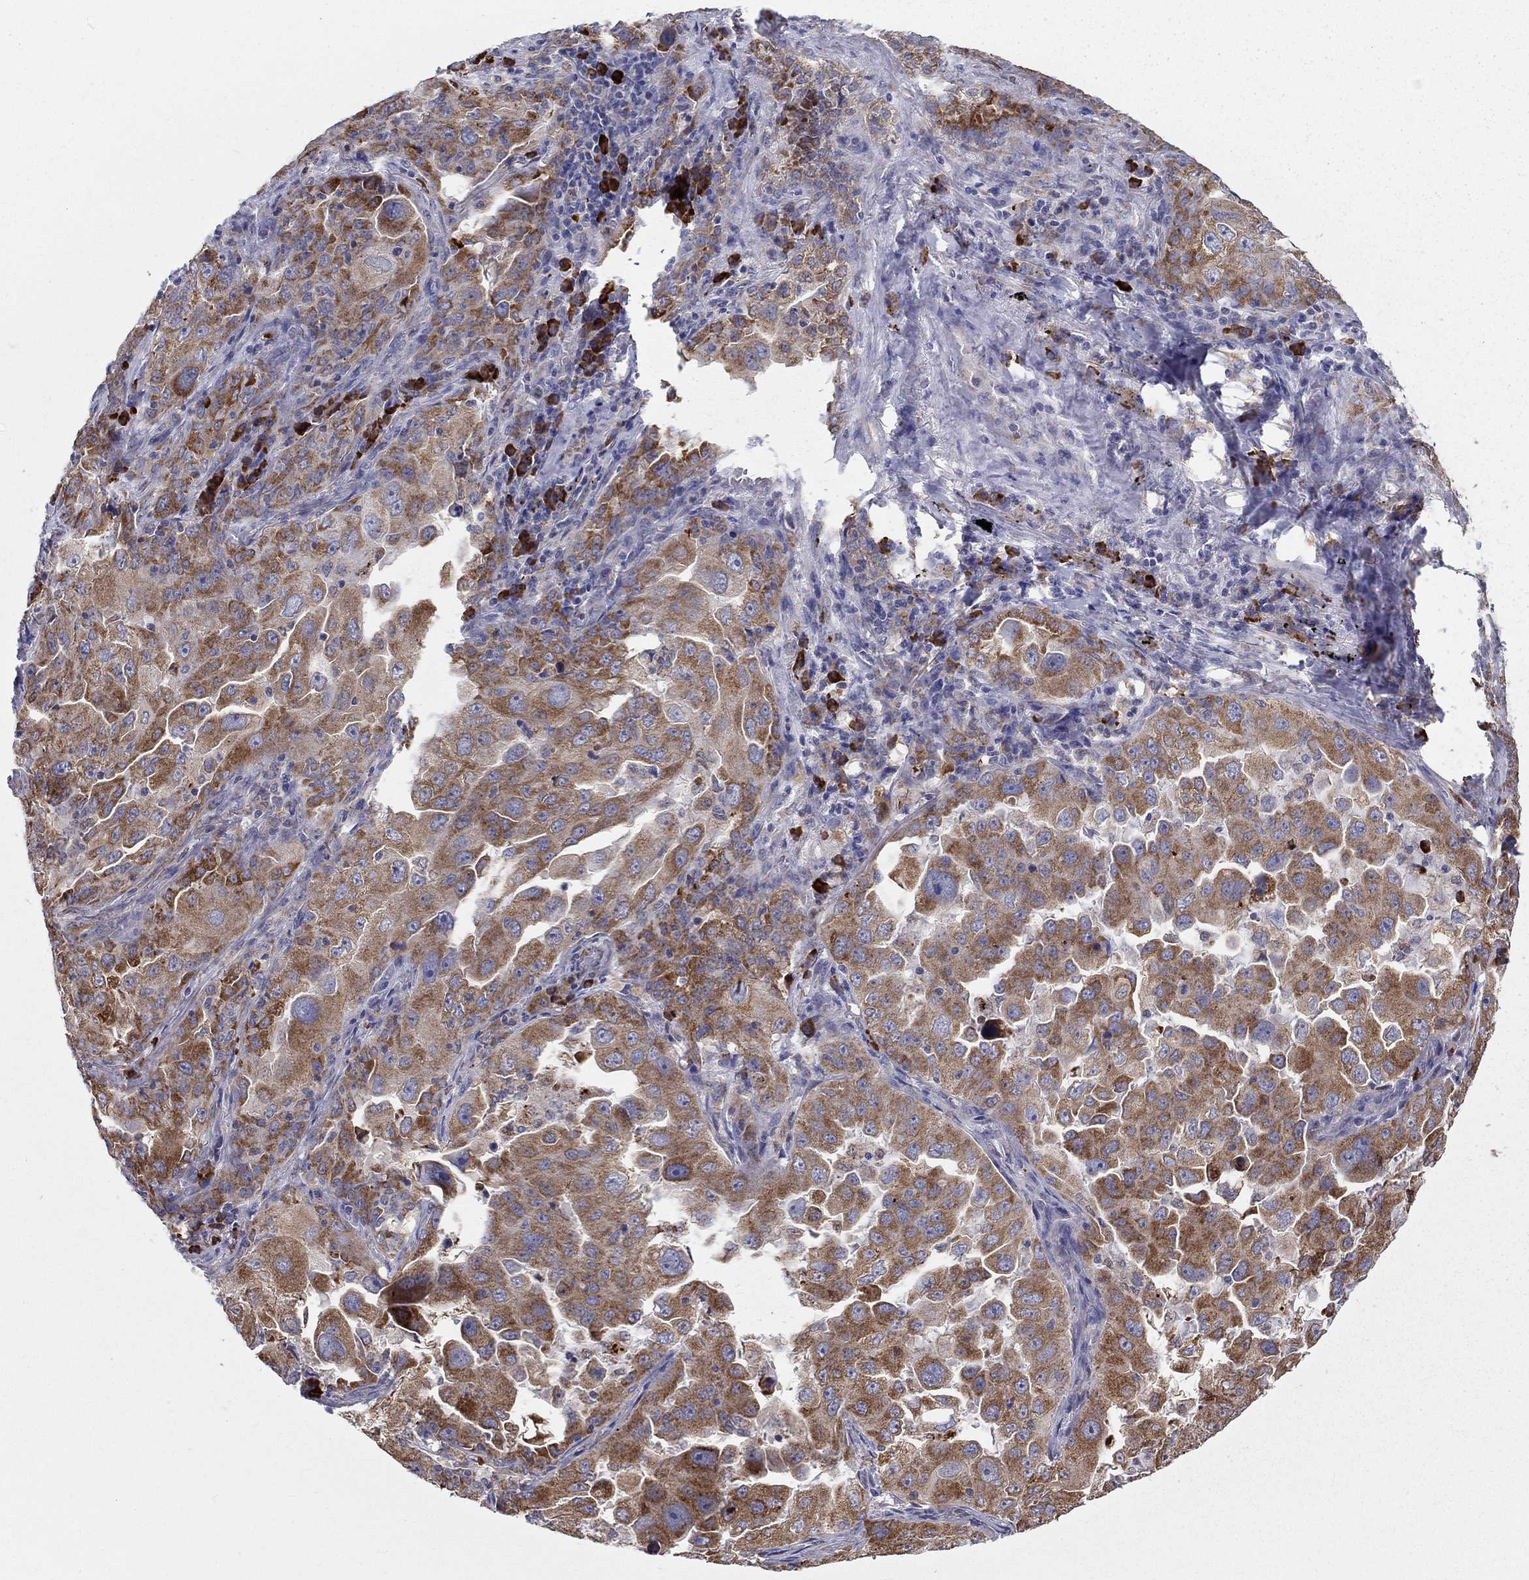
{"staining": {"intensity": "moderate", "quantity": ">75%", "location": "cytoplasmic/membranous"}, "tissue": "lung cancer", "cell_type": "Tumor cells", "image_type": "cancer", "snomed": [{"axis": "morphology", "description": "Adenocarcinoma, NOS"}, {"axis": "topography", "description": "Lung"}], "caption": "Immunohistochemical staining of human lung cancer (adenocarcinoma) exhibits medium levels of moderate cytoplasmic/membranous protein staining in about >75% of tumor cells. The protein of interest is stained brown, and the nuclei are stained in blue (DAB (3,3'-diaminobenzidine) IHC with brightfield microscopy, high magnification).", "gene": "PRDX4", "patient": {"sex": "female", "age": 61}}